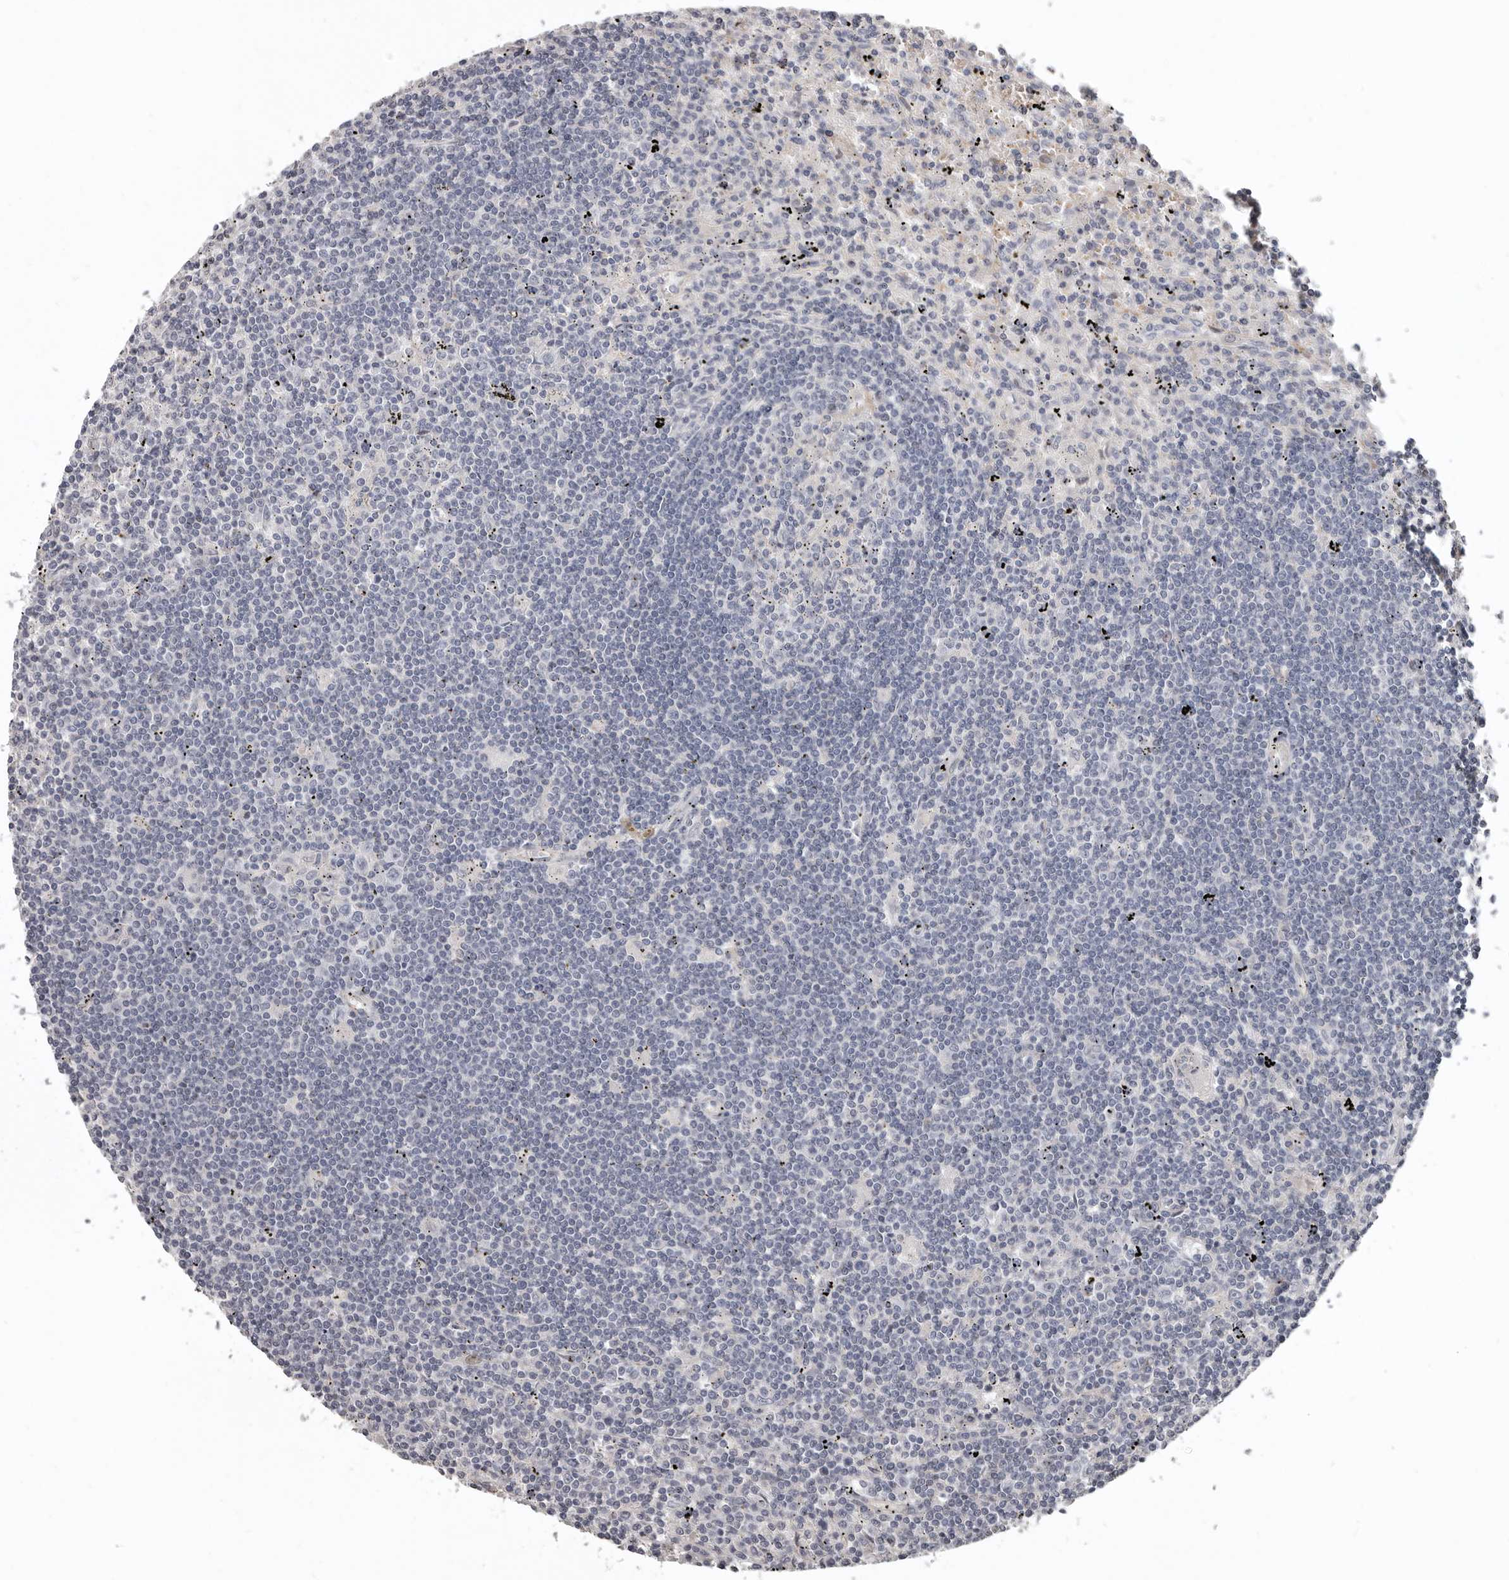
{"staining": {"intensity": "negative", "quantity": "none", "location": "none"}, "tissue": "lymphoma", "cell_type": "Tumor cells", "image_type": "cancer", "snomed": [{"axis": "morphology", "description": "Malignant lymphoma, non-Hodgkin's type, Low grade"}, {"axis": "topography", "description": "Spleen"}], "caption": "Tumor cells show no significant expression in malignant lymphoma, non-Hodgkin's type (low-grade).", "gene": "RNF217", "patient": {"sex": "male", "age": 76}}